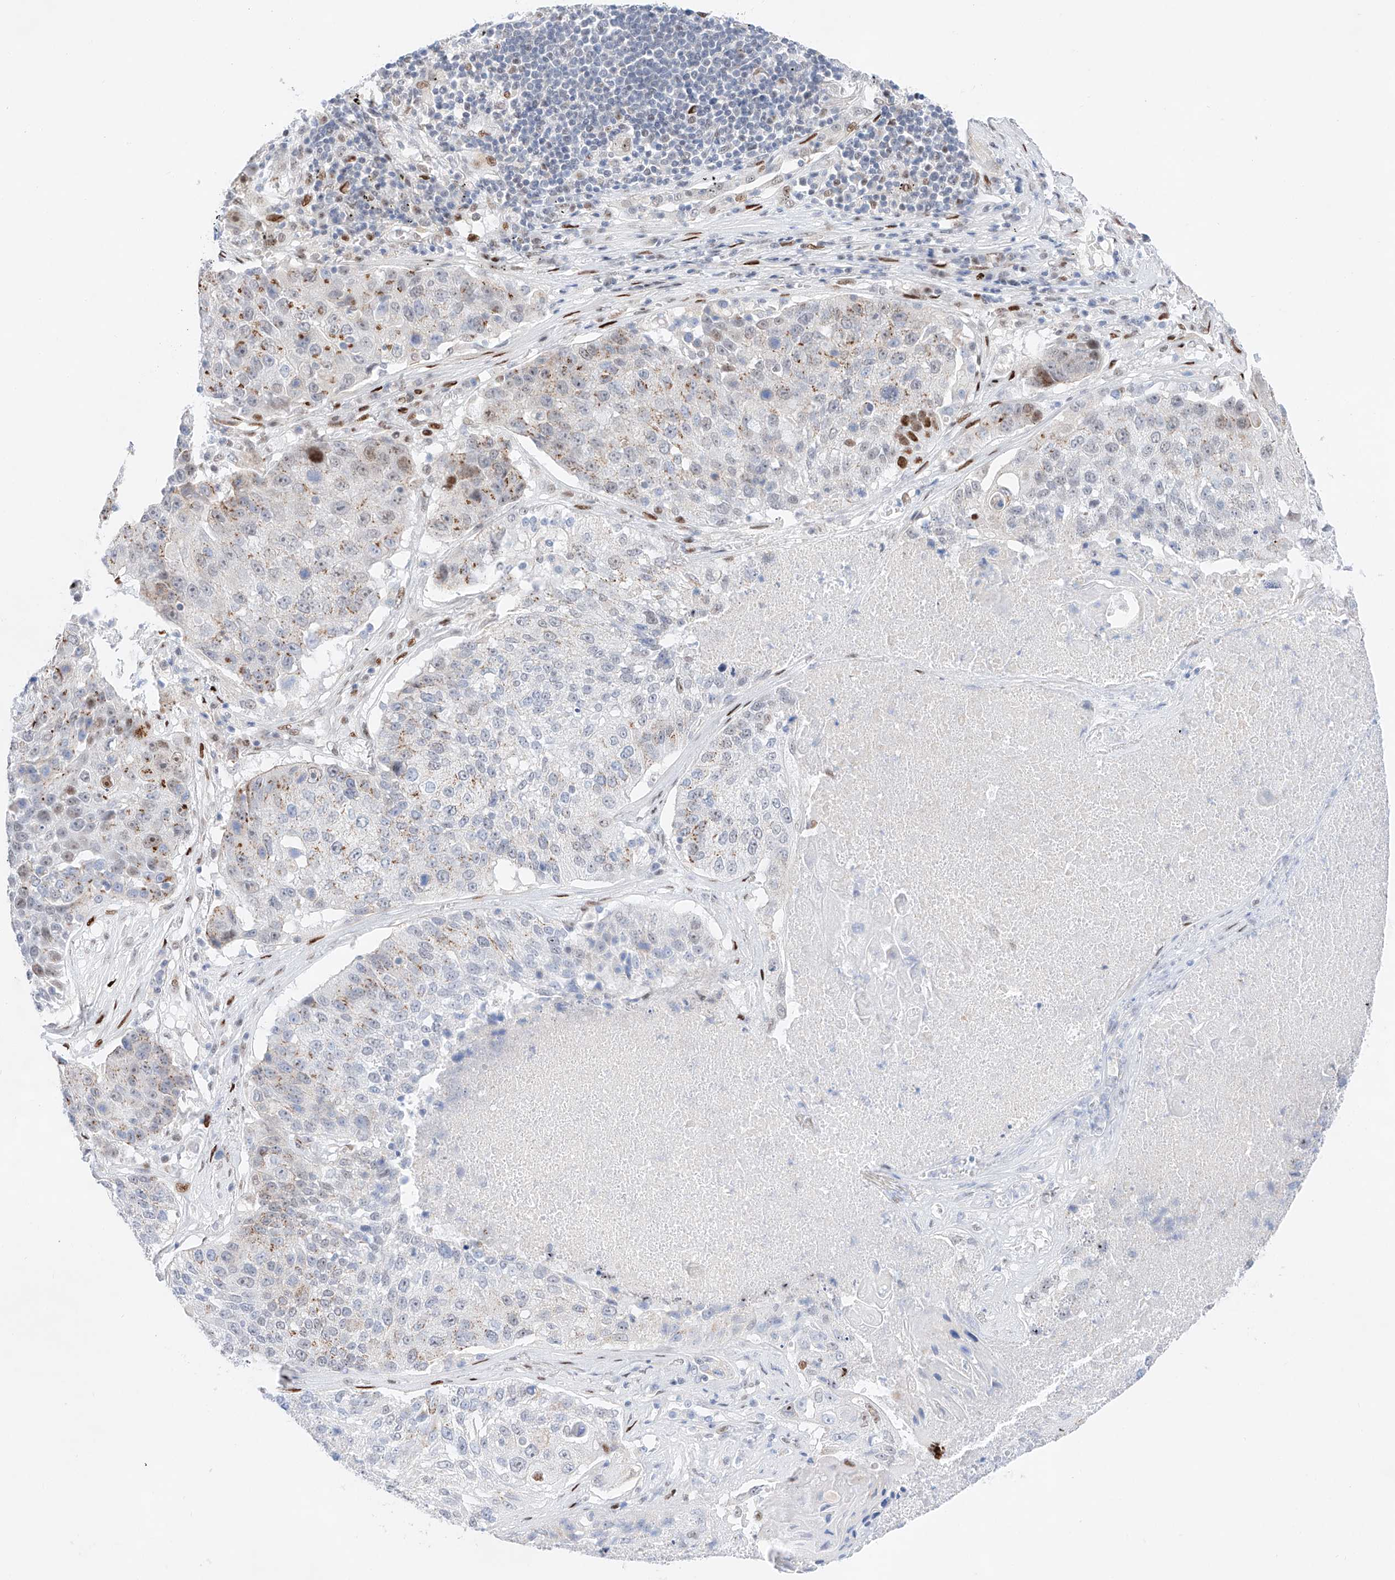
{"staining": {"intensity": "strong", "quantity": "<25%", "location": "cytoplasmic/membranous,nuclear"}, "tissue": "lung cancer", "cell_type": "Tumor cells", "image_type": "cancer", "snomed": [{"axis": "morphology", "description": "Squamous cell carcinoma, NOS"}, {"axis": "topography", "description": "Lung"}], "caption": "A photomicrograph of lung cancer (squamous cell carcinoma) stained for a protein exhibits strong cytoplasmic/membranous and nuclear brown staining in tumor cells.", "gene": "NT5C3B", "patient": {"sex": "male", "age": 61}}